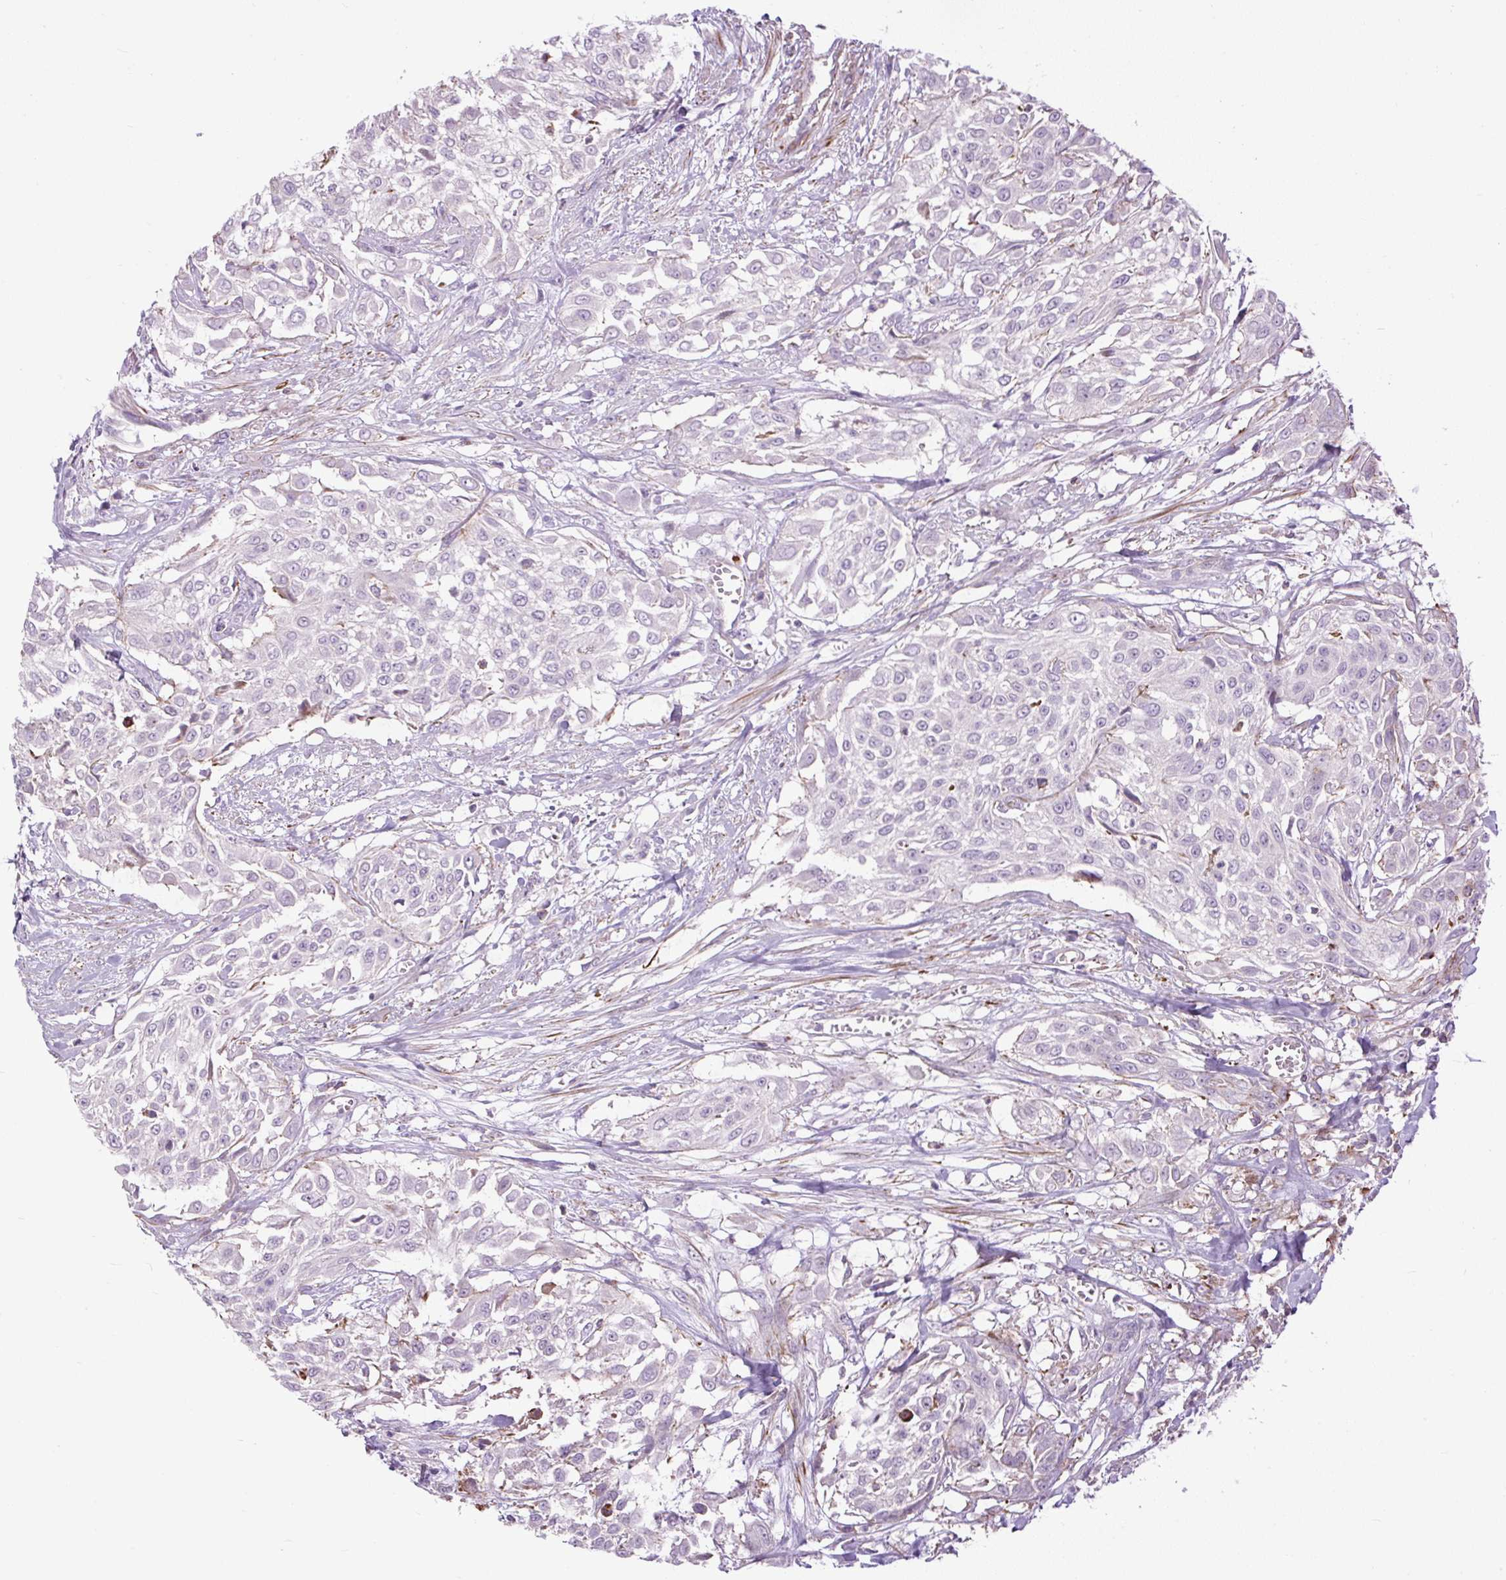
{"staining": {"intensity": "negative", "quantity": "none", "location": "none"}, "tissue": "urothelial cancer", "cell_type": "Tumor cells", "image_type": "cancer", "snomed": [{"axis": "morphology", "description": "Urothelial carcinoma, High grade"}, {"axis": "topography", "description": "Urinary bladder"}], "caption": "This is an immunohistochemistry photomicrograph of human urothelial cancer. There is no staining in tumor cells.", "gene": "ZNF197", "patient": {"sex": "male", "age": 57}}